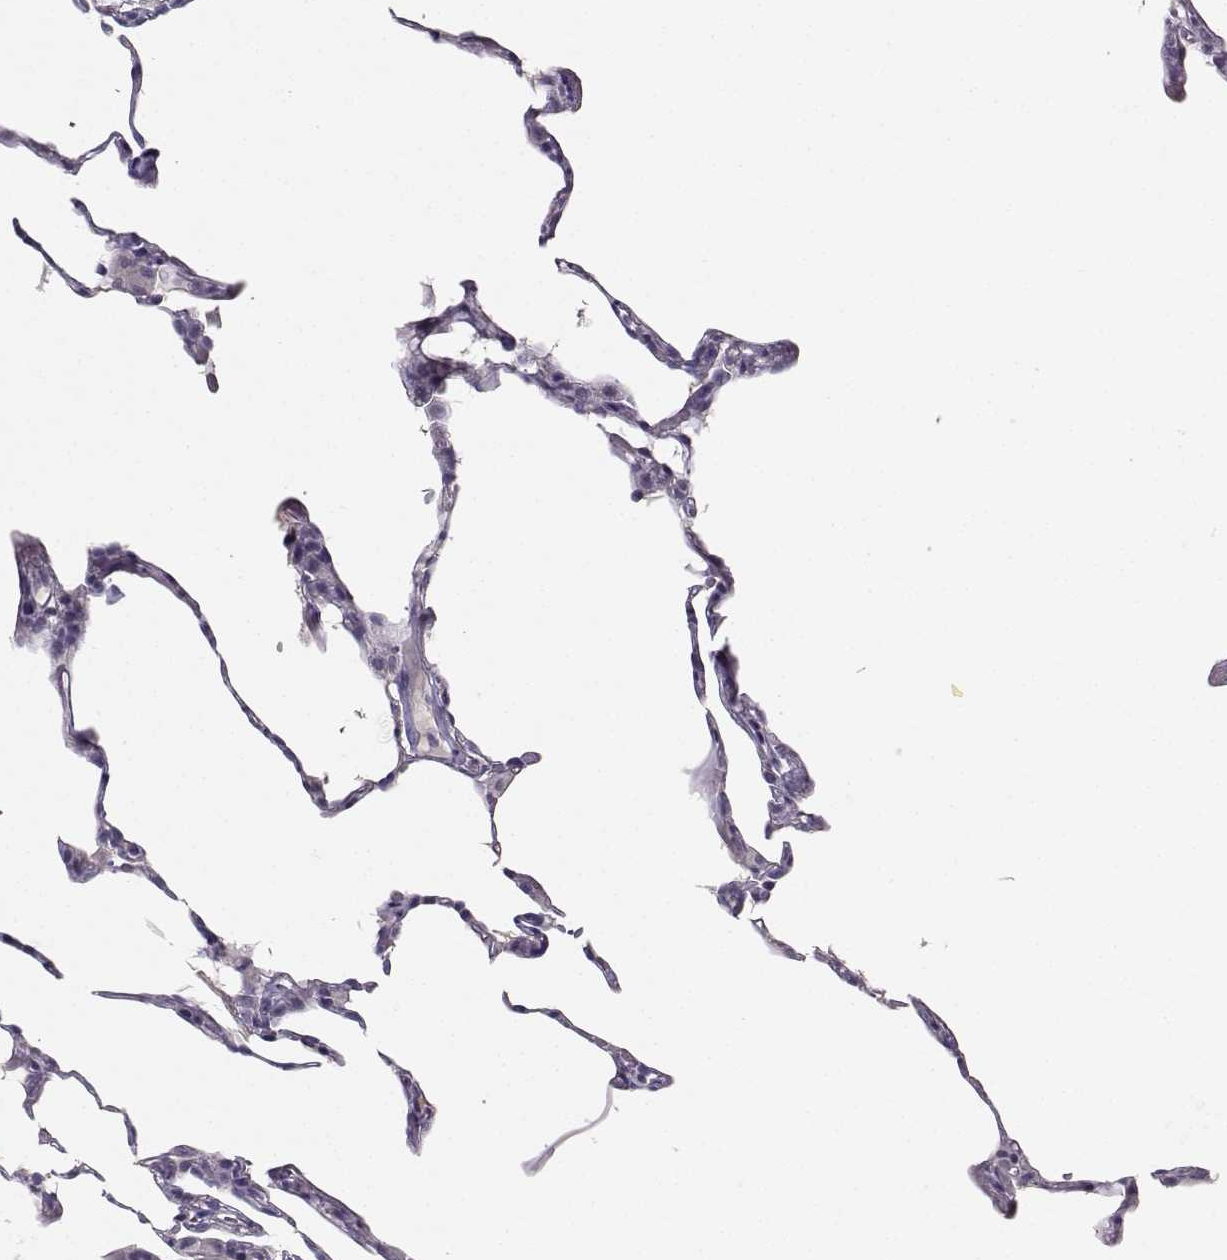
{"staining": {"intensity": "negative", "quantity": "none", "location": "none"}, "tissue": "lung", "cell_type": "Alveolar cells", "image_type": "normal", "snomed": [{"axis": "morphology", "description": "Normal tissue, NOS"}, {"axis": "topography", "description": "Lung"}], "caption": "Immunohistochemistry (IHC) photomicrograph of benign lung: lung stained with DAB (3,3'-diaminobenzidine) exhibits no significant protein staining in alveolar cells. (Brightfield microscopy of DAB (3,3'-diaminobenzidine) IHC at high magnification).", "gene": "PKP2", "patient": {"sex": "female", "age": 57}}